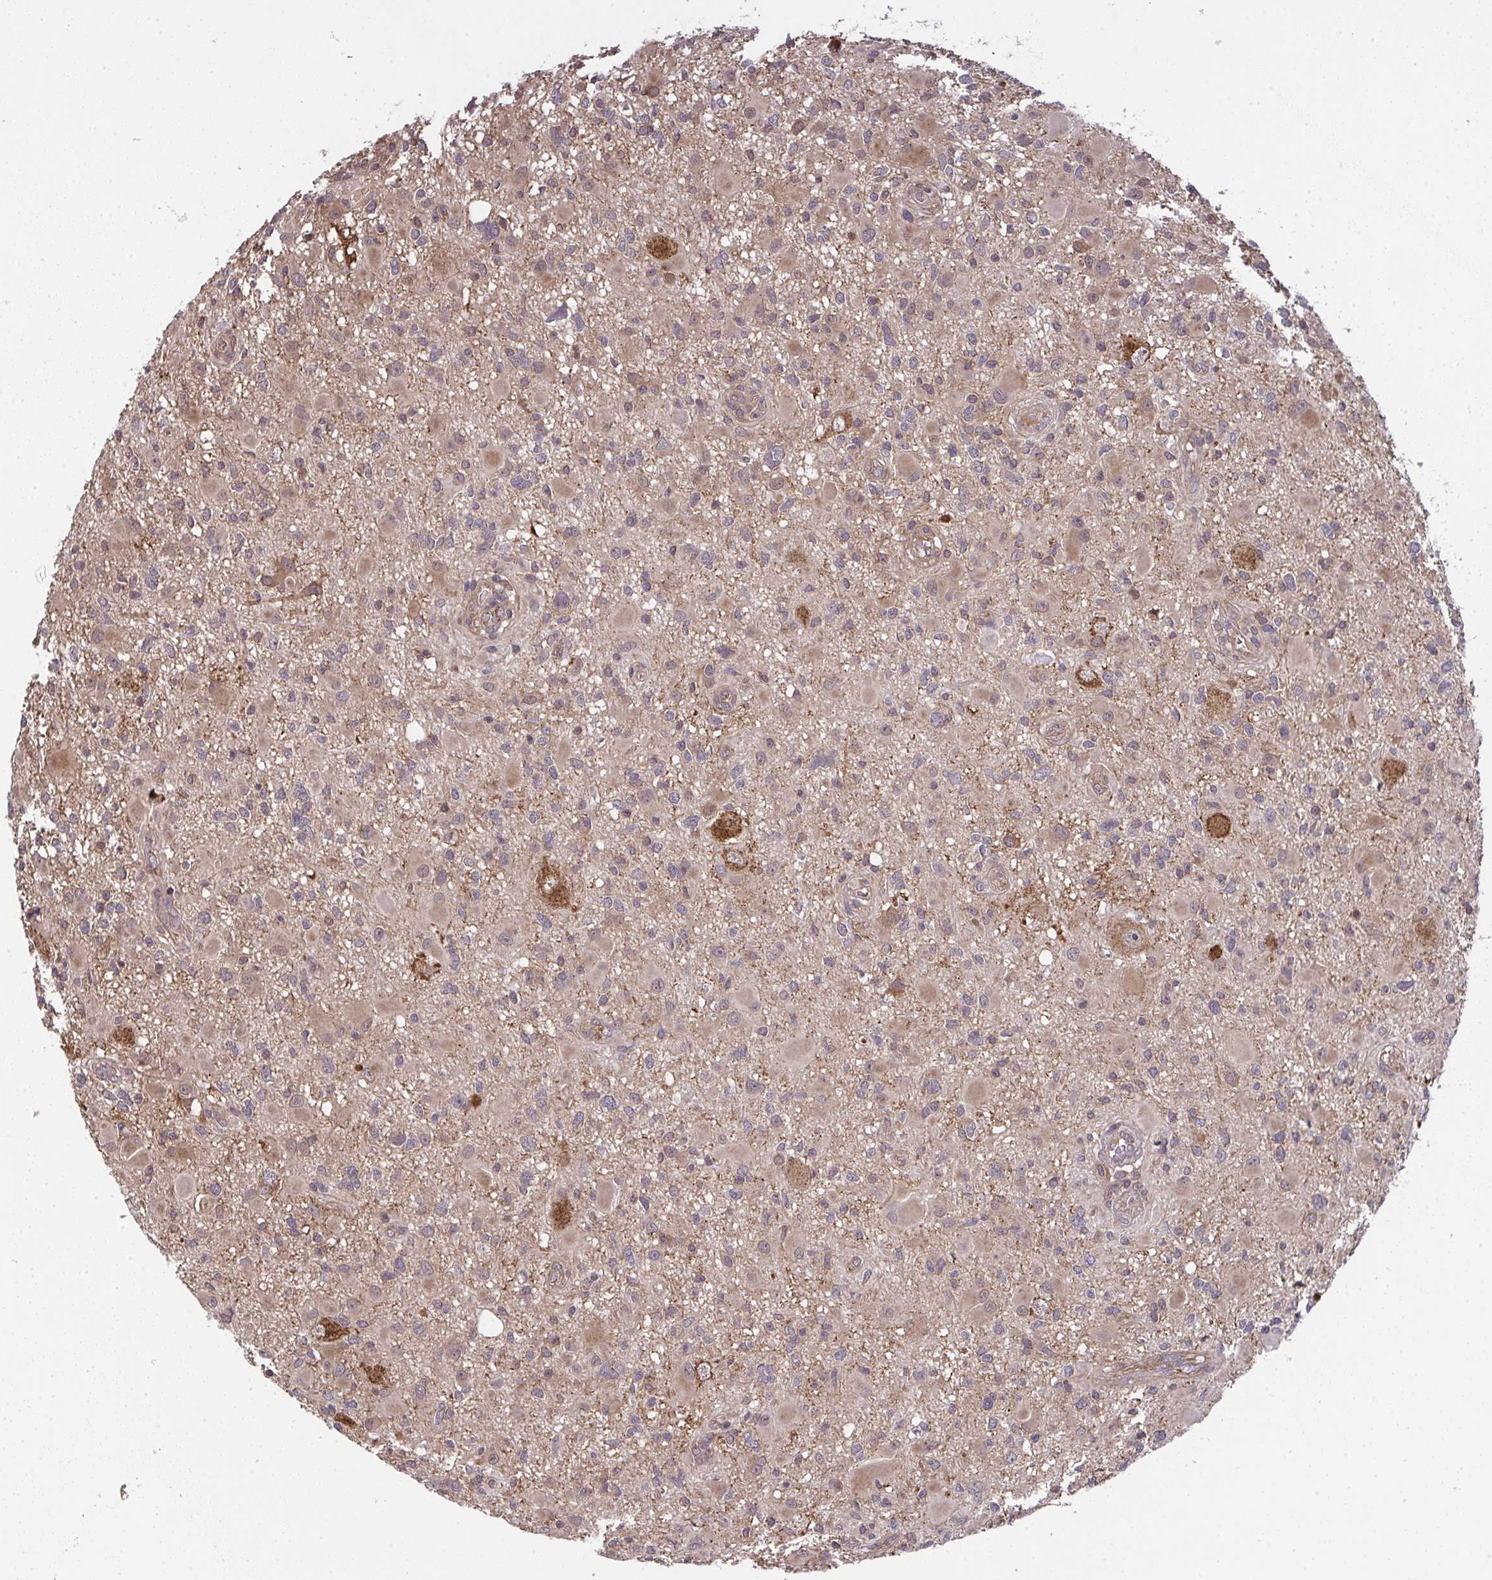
{"staining": {"intensity": "moderate", "quantity": ">75%", "location": "cytoplasmic/membranous"}, "tissue": "glioma", "cell_type": "Tumor cells", "image_type": "cancer", "snomed": [{"axis": "morphology", "description": "Glioma, malignant, High grade"}, {"axis": "topography", "description": "Brain"}], "caption": "Immunohistochemistry (IHC) photomicrograph of human glioma stained for a protein (brown), which reveals medium levels of moderate cytoplasmic/membranous staining in approximately >75% of tumor cells.", "gene": "RDH14", "patient": {"sex": "male", "age": 54}}